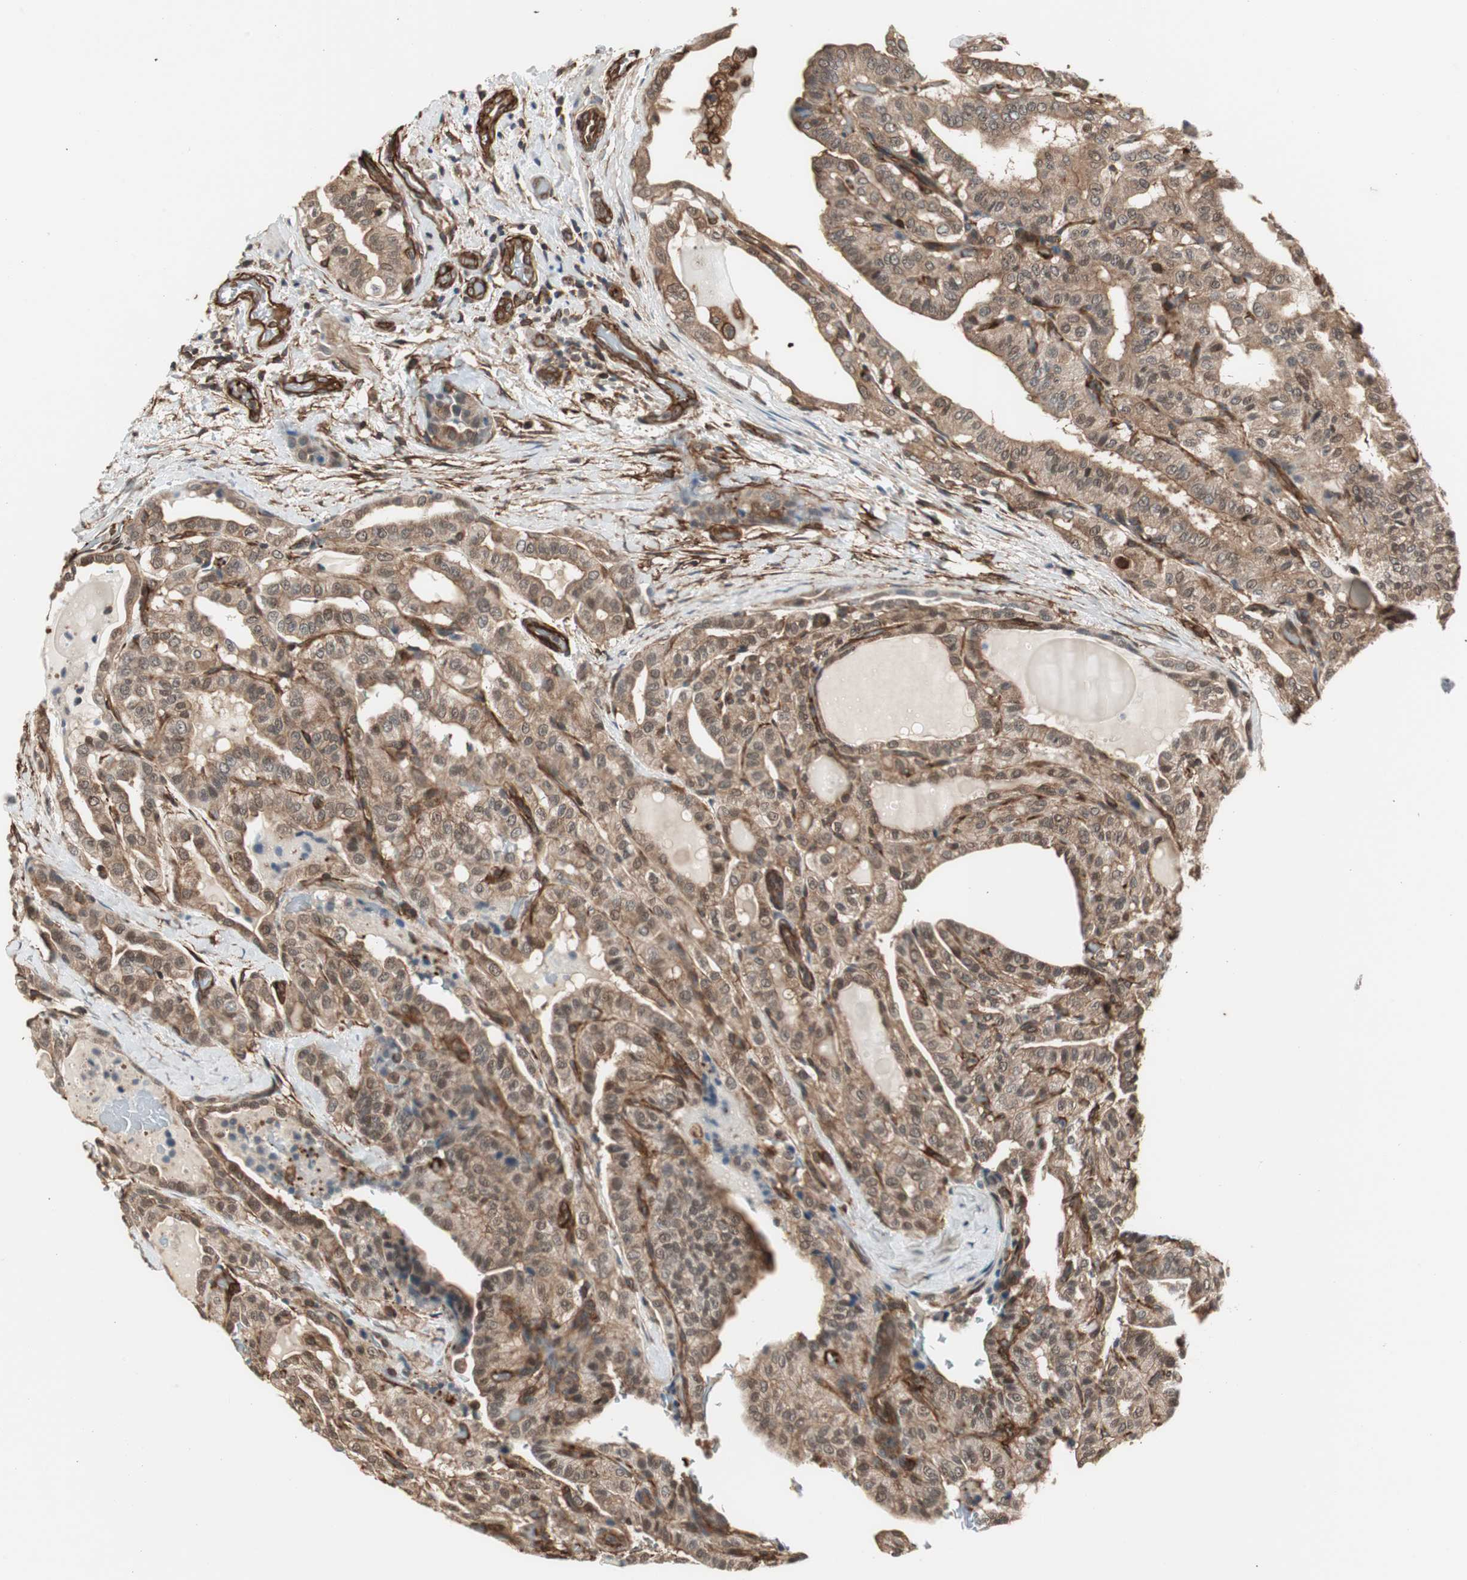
{"staining": {"intensity": "moderate", "quantity": ">75%", "location": "cytoplasmic/membranous"}, "tissue": "thyroid cancer", "cell_type": "Tumor cells", "image_type": "cancer", "snomed": [{"axis": "morphology", "description": "Papillary adenocarcinoma, NOS"}, {"axis": "topography", "description": "Thyroid gland"}], "caption": "Papillary adenocarcinoma (thyroid) stained for a protein demonstrates moderate cytoplasmic/membranous positivity in tumor cells. Ihc stains the protein of interest in brown and the nuclei are stained blue.", "gene": "PTPN11", "patient": {"sex": "male", "age": 77}}